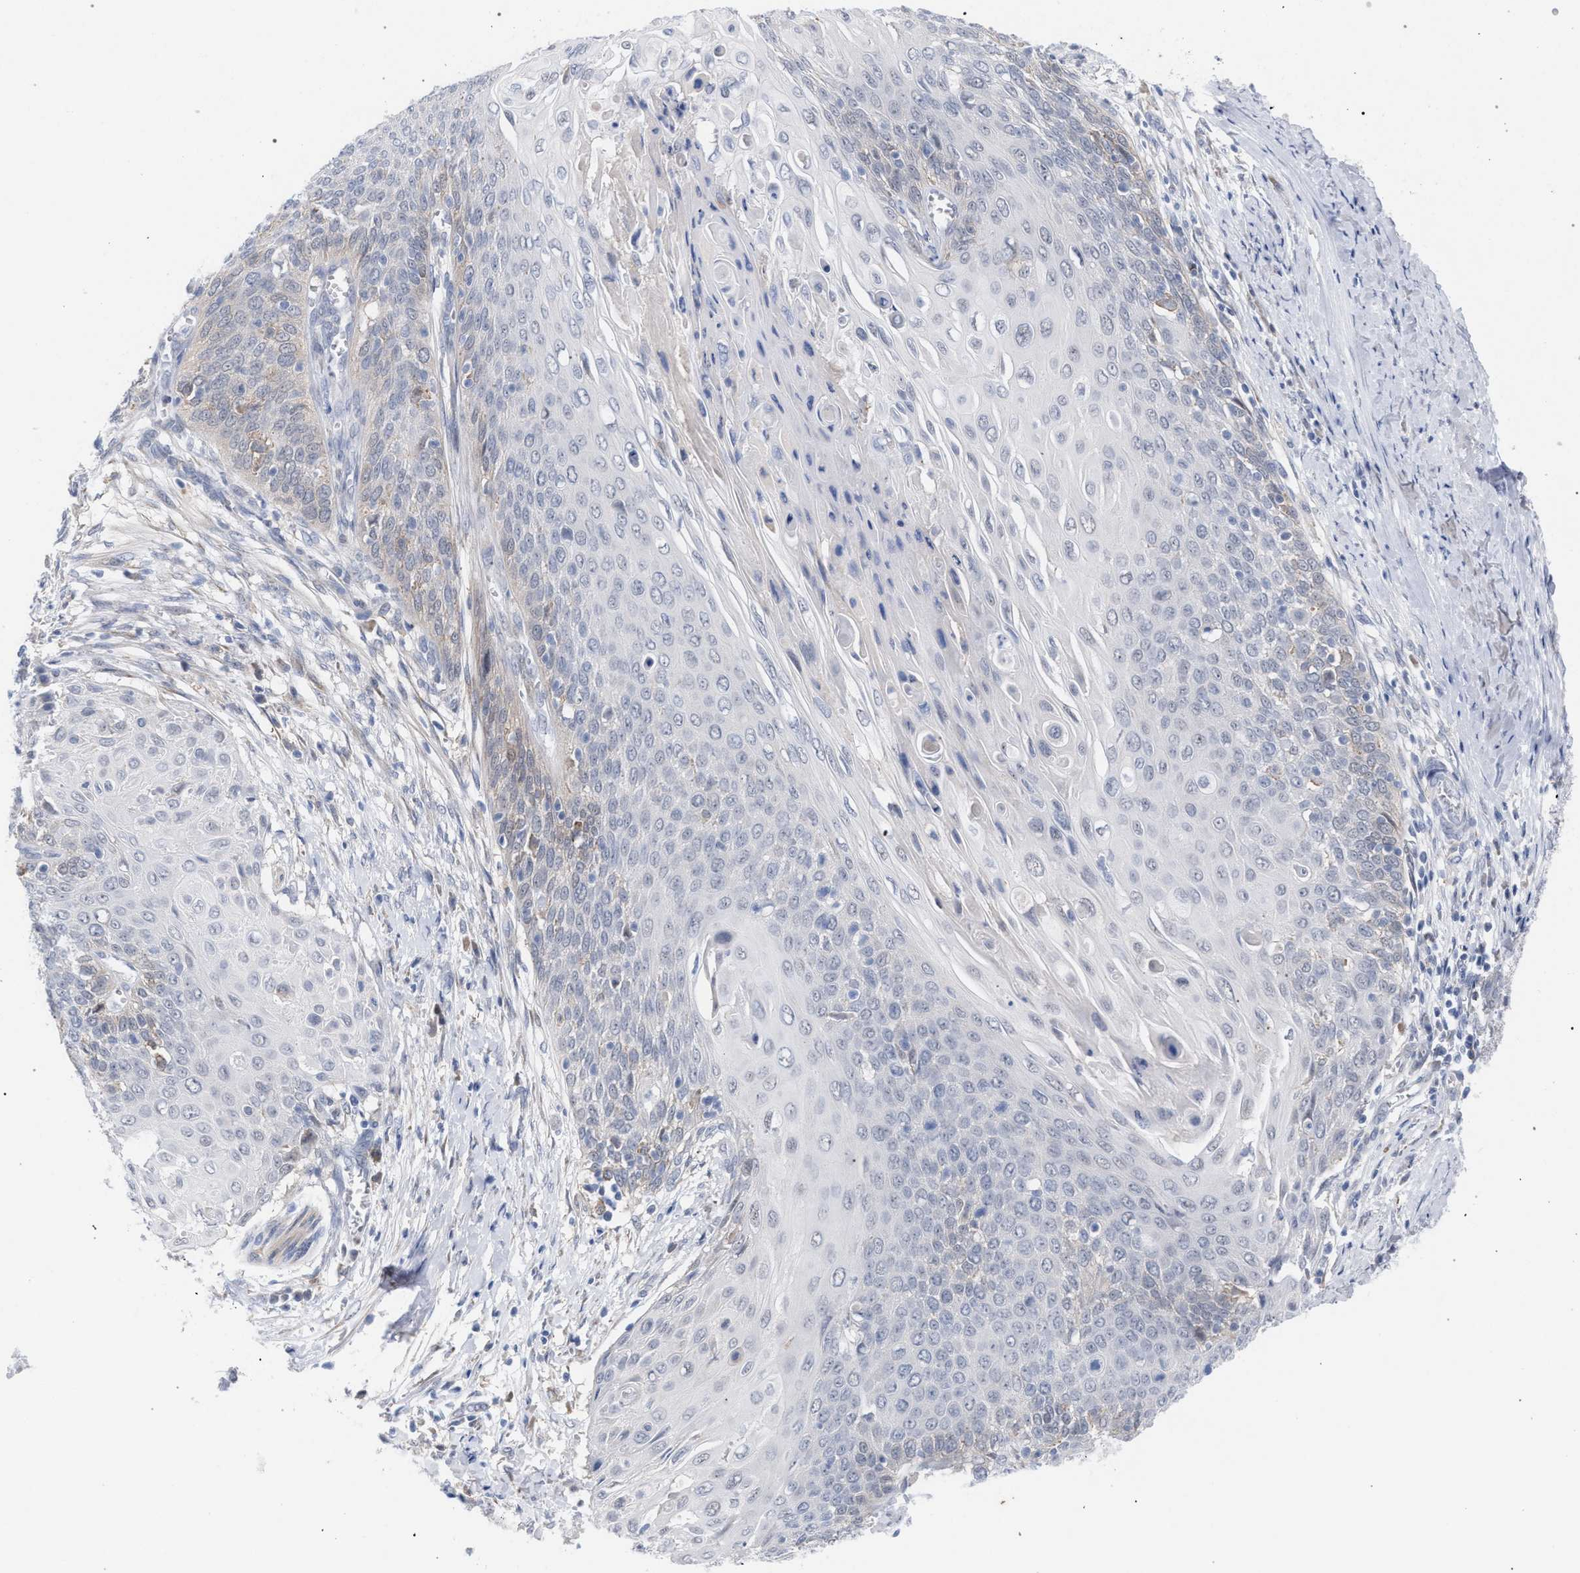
{"staining": {"intensity": "negative", "quantity": "none", "location": "none"}, "tissue": "cervical cancer", "cell_type": "Tumor cells", "image_type": "cancer", "snomed": [{"axis": "morphology", "description": "Squamous cell carcinoma, NOS"}, {"axis": "topography", "description": "Cervix"}], "caption": "High power microscopy photomicrograph of an immunohistochemistry (IHC) photomicrograph of cervical squamous cell carcinoma, revealing no significant expression in tumor cells.", "gene": "FHOD3", "patient": {"sex": "female", "age": 39}}